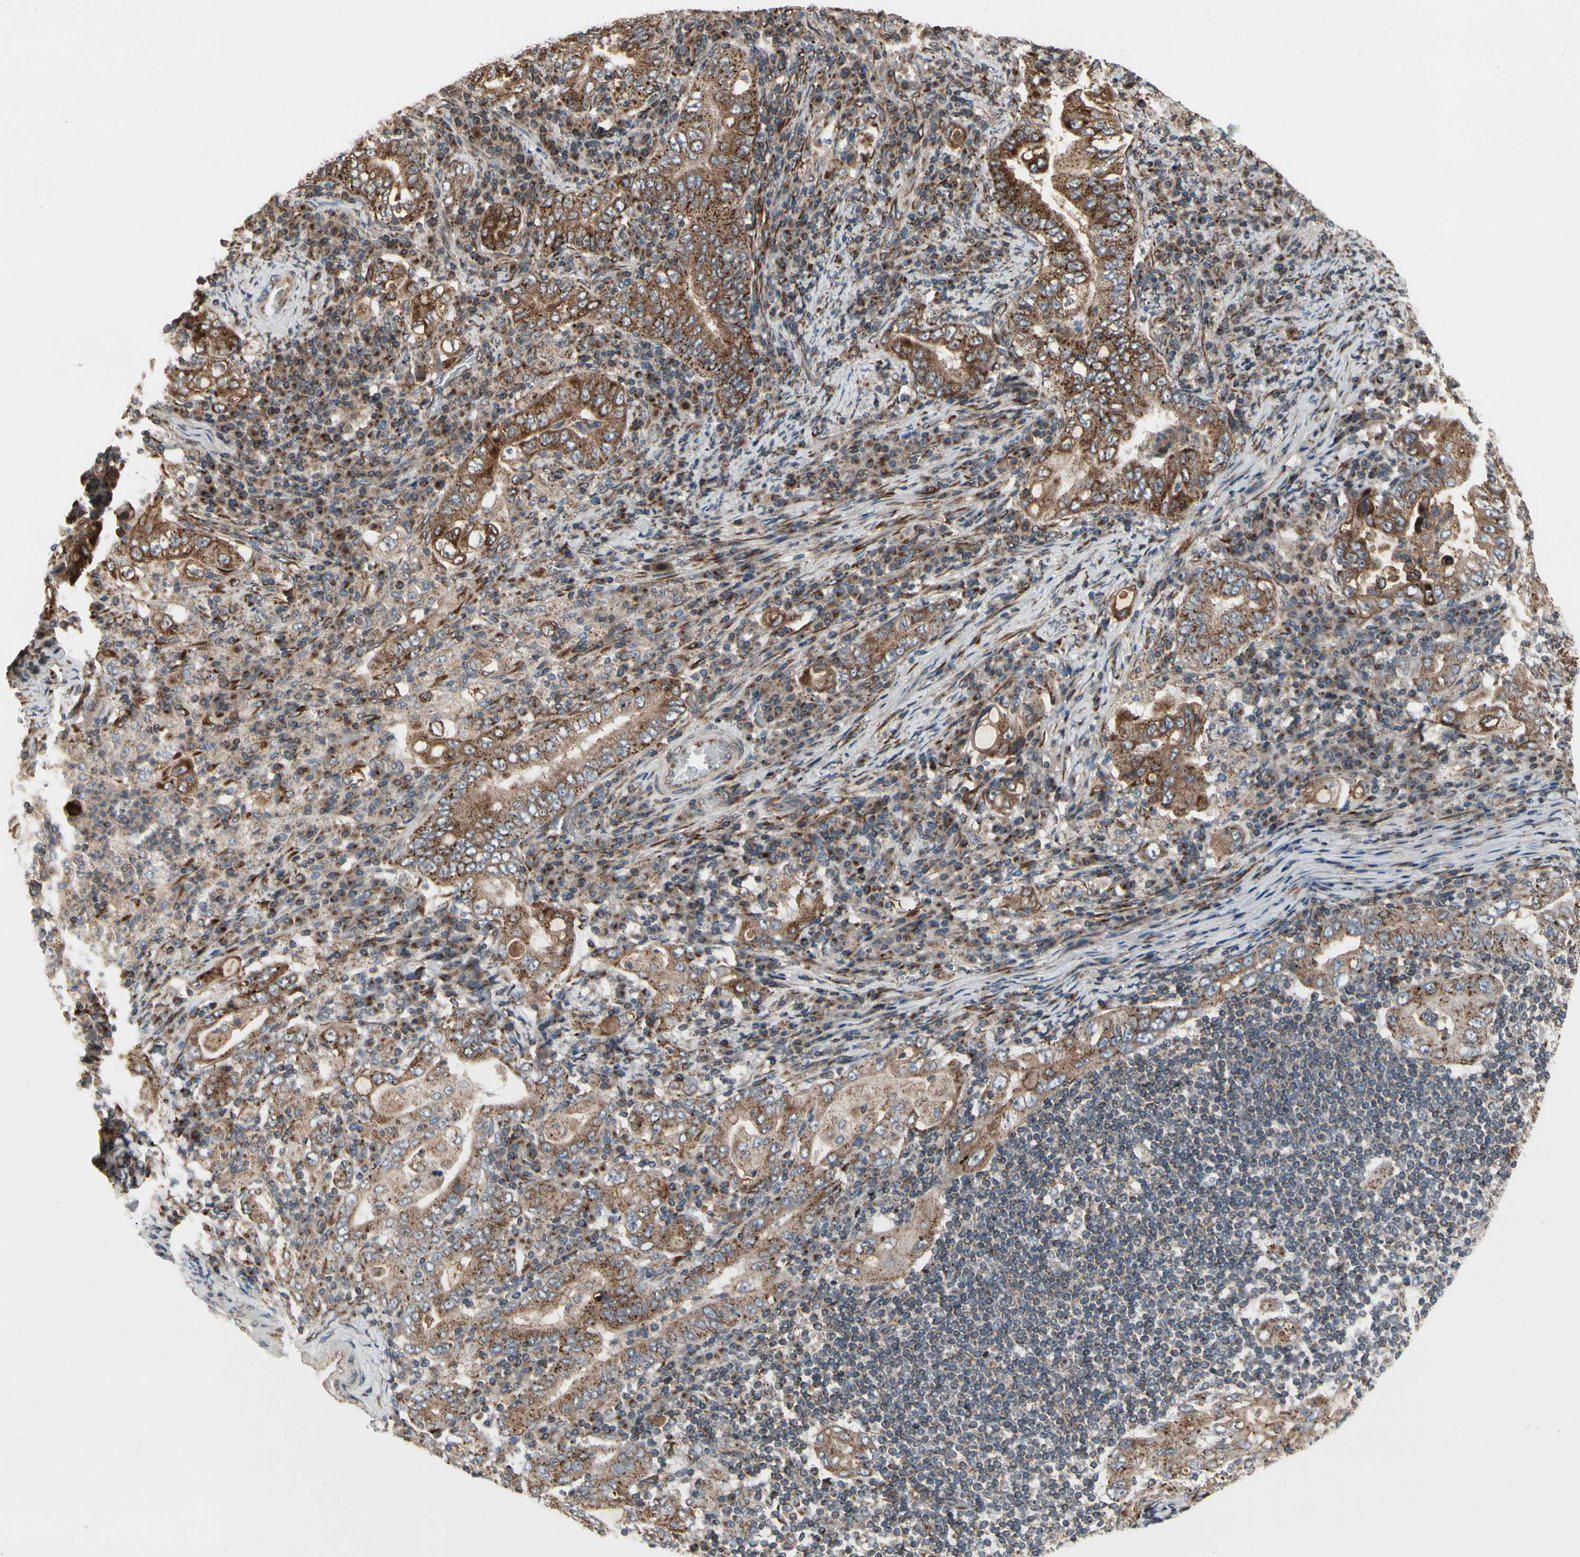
{"staining": {"intensity": "strong", "quantity": ">75%", "location": "cytoplasmic/membranous"}, "tissue": "stomach cancer", "cell_type": "Tumor cells", "image_type": "cancer", "snomed": [{"axis": "morphology", "description": "Normal tissue, NOS"}, {"axis": "morphology", "description": "Adenocarcinoma, NOS"}, {"axis": "topography", "description": "Esophagus"}, {"axis": "topography", "description": "Stomach, upper"}, {"axis": "topography", "description": "Peripheral nerve tissue"}], "caption": "Protein positivity by IHC displays strong cytoplasmic/membranous positivity in approximately >75% of tumor cells in adenocarcinoma (stomach).", "gene": "SLC39A9", "patient": {"sex": "male", "age": 62}}